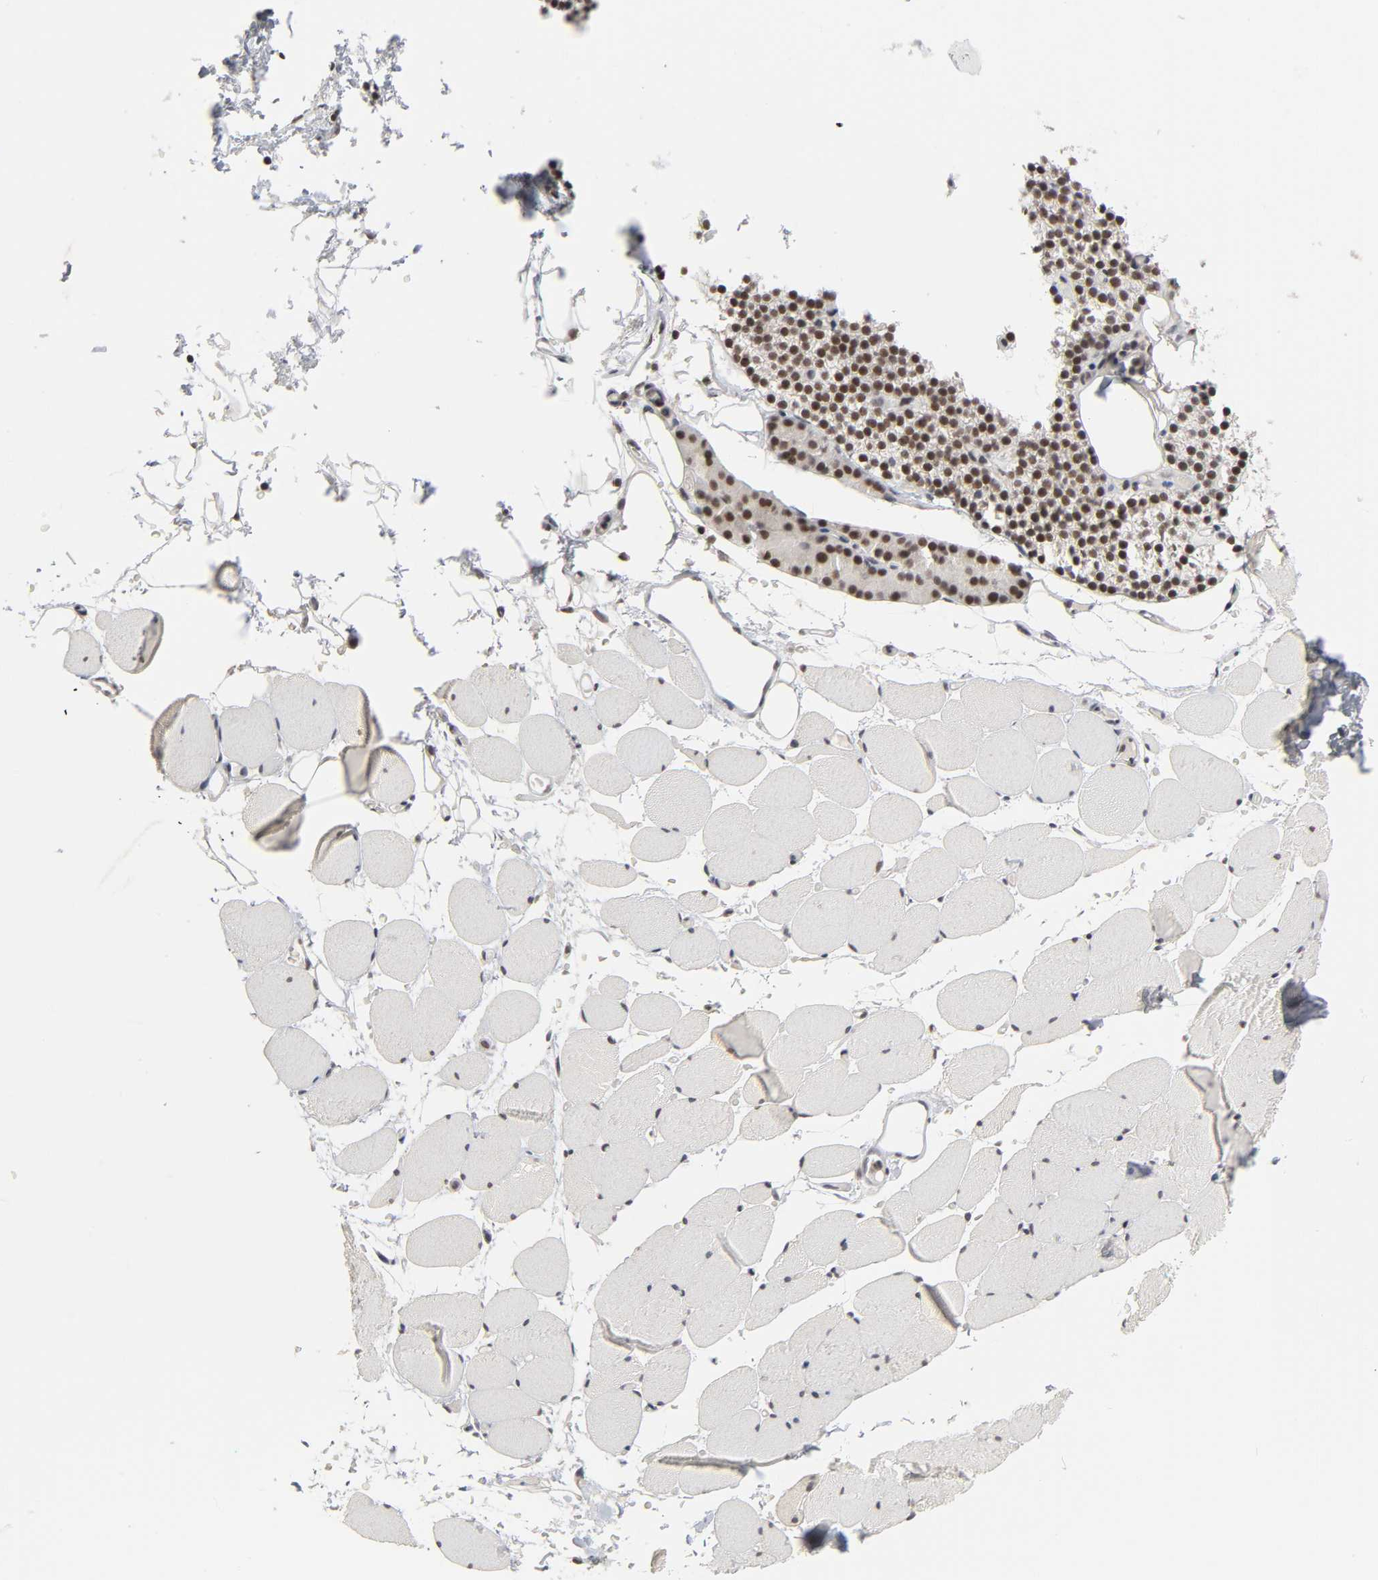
{"staining": {"intensity": "weak", "quantity": "<25%", "location": "nuclear"}, "tissue": "skeletal muscle", "cell_type": "Myocytes", "image_type": "normal", "snomed": [{"axis": "morphology", "description": "Normal tissue, NOS"}, {"axis": "topography", "description": "Skeletal muscle"}, {"axis": "topography", "description": "Parathyroid gland"}], "caption": "This micrograph is of unremarkable skeletal muscle stained with immunohistochemistry to label a protein in brown with the nuclei are counter-stained blue. There is no staining in myocytes.", "gene": "TRIM33", "patient": {"sex": "female", "age": 37}}